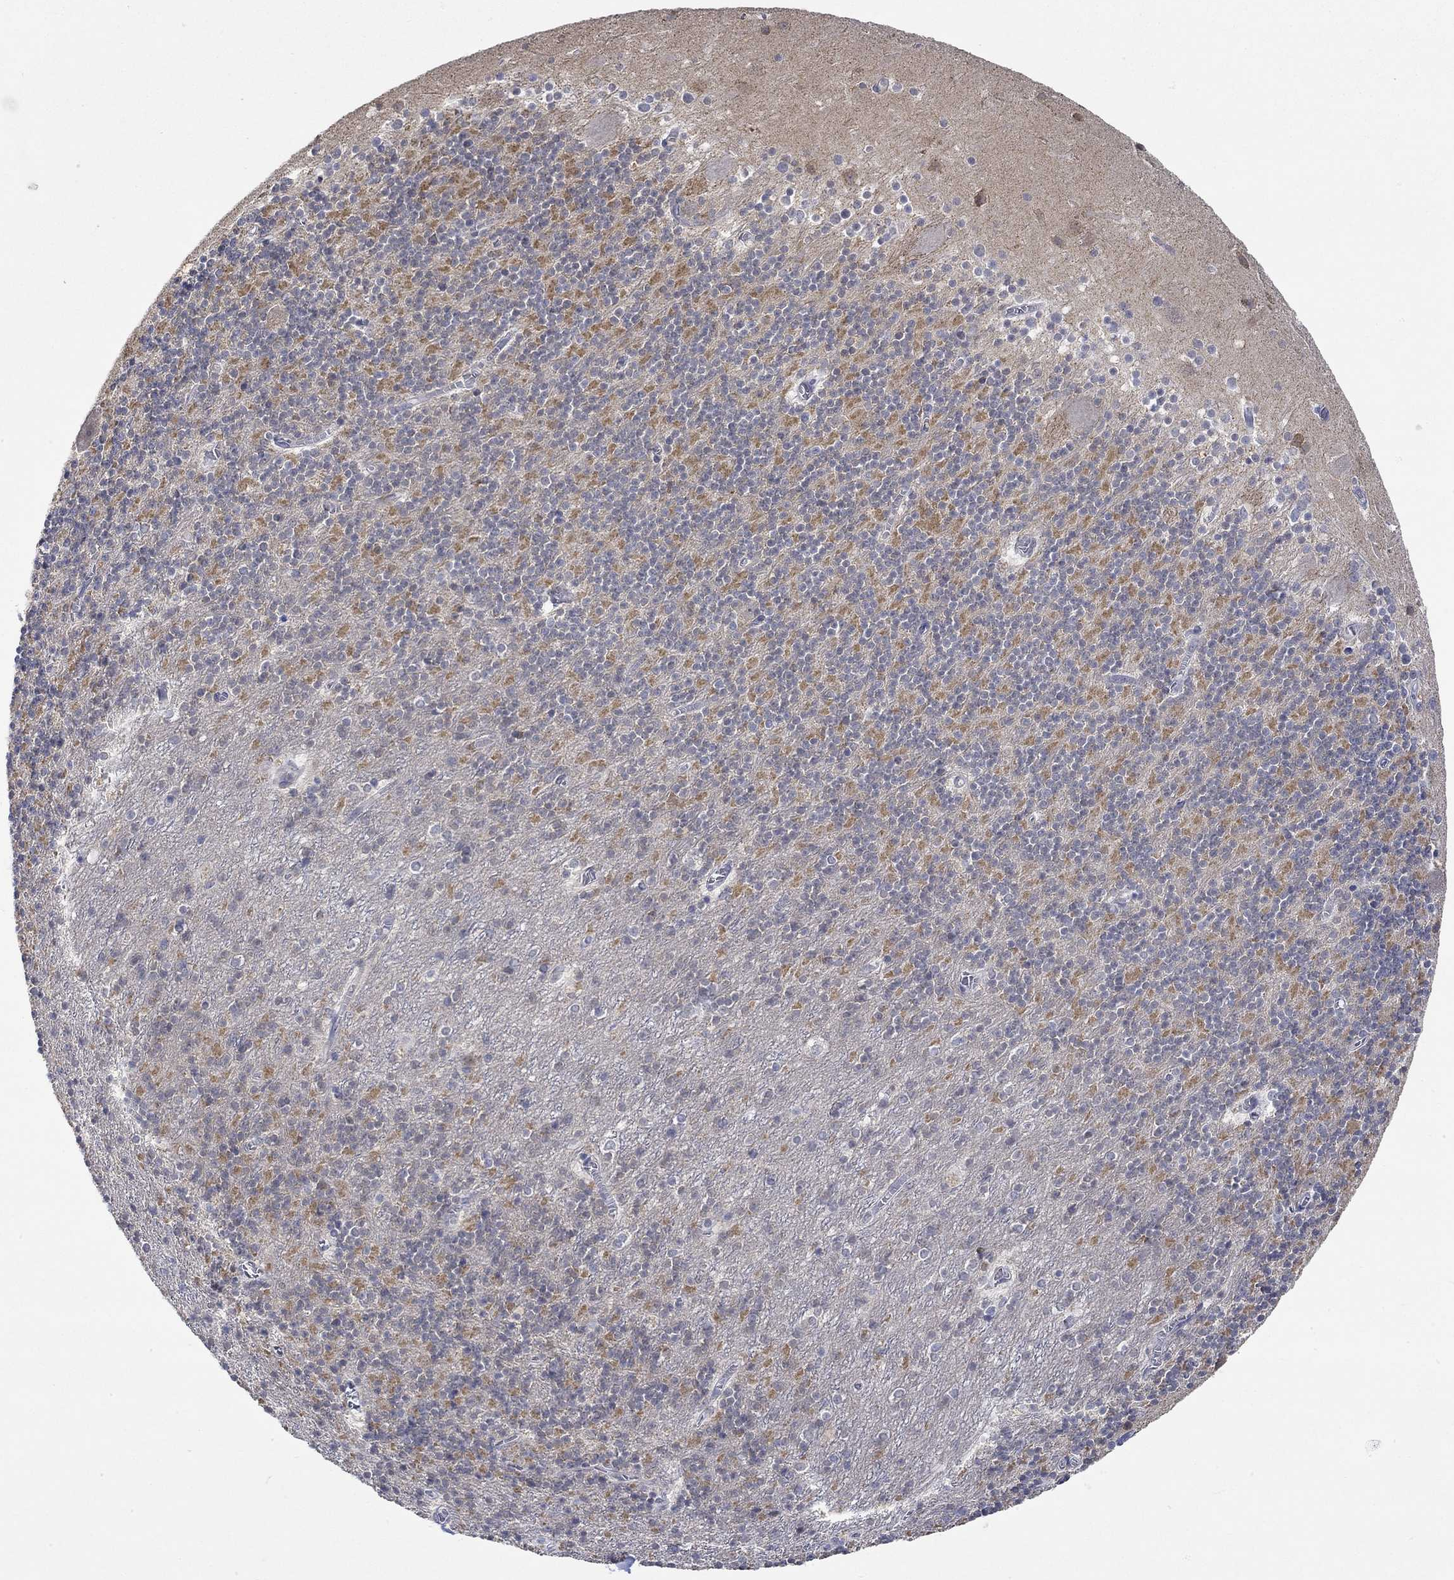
{"staining": {"intensity": "negative", "quantity": "none", "location": "none"}, "tissue": "cerebellum", "cell_type": "Cells in granular layer", "image_type": "normal", "snomed": [{"axis": "morphology", "description": "Normal tissue, NOS"}, {"axis": "topography", "description": "Cerebellum"}], "caption": "High power microscopy histopathology image of an IHC histopathology image of benign cerebellum, revealing no significant expression in cells in granular layer.", "gene": "WASF1", "patient": {"sex": "male", "age": 70}}